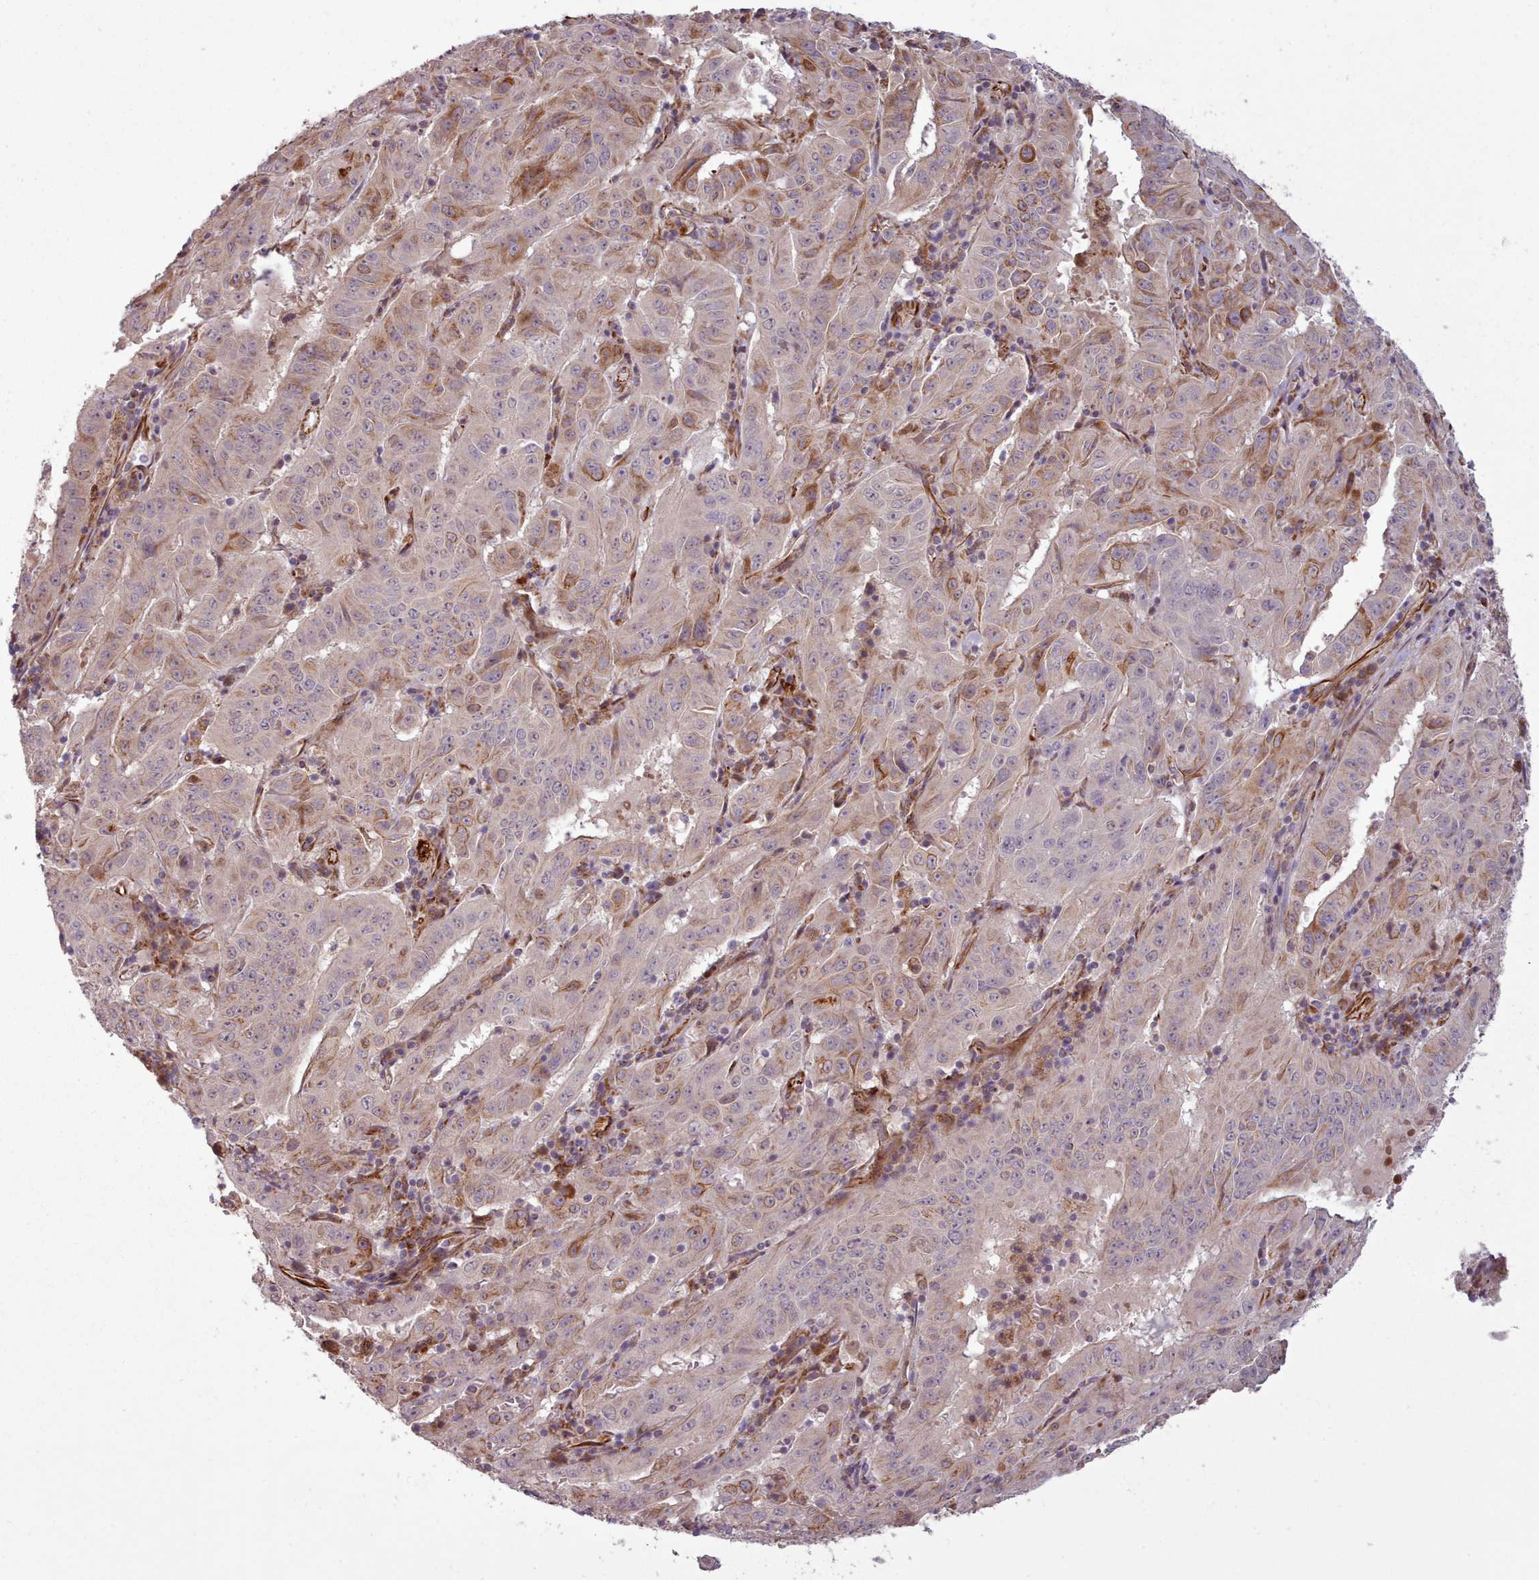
{"staining": {"intensity": "moderate", "quantity": "25%-75%", "location": "cytoplasmic/membranous"}, "tissue": "pancreatic cancer", "cell_type": "Tumor cells", "image_type": "cancer", "snomed": [{"axis": "morphology", "description": "Adenocarcinoma, NOS"}, {"axis": "topography", "description": "Pancreas"}], "caption": "Pancreatic cancer (adenocarcinoma) stained with a protein marker demonstrates moderate staining in tumor cells.", "gene": "GBGT1", "patient": {"sex": "male", "age": 63}}